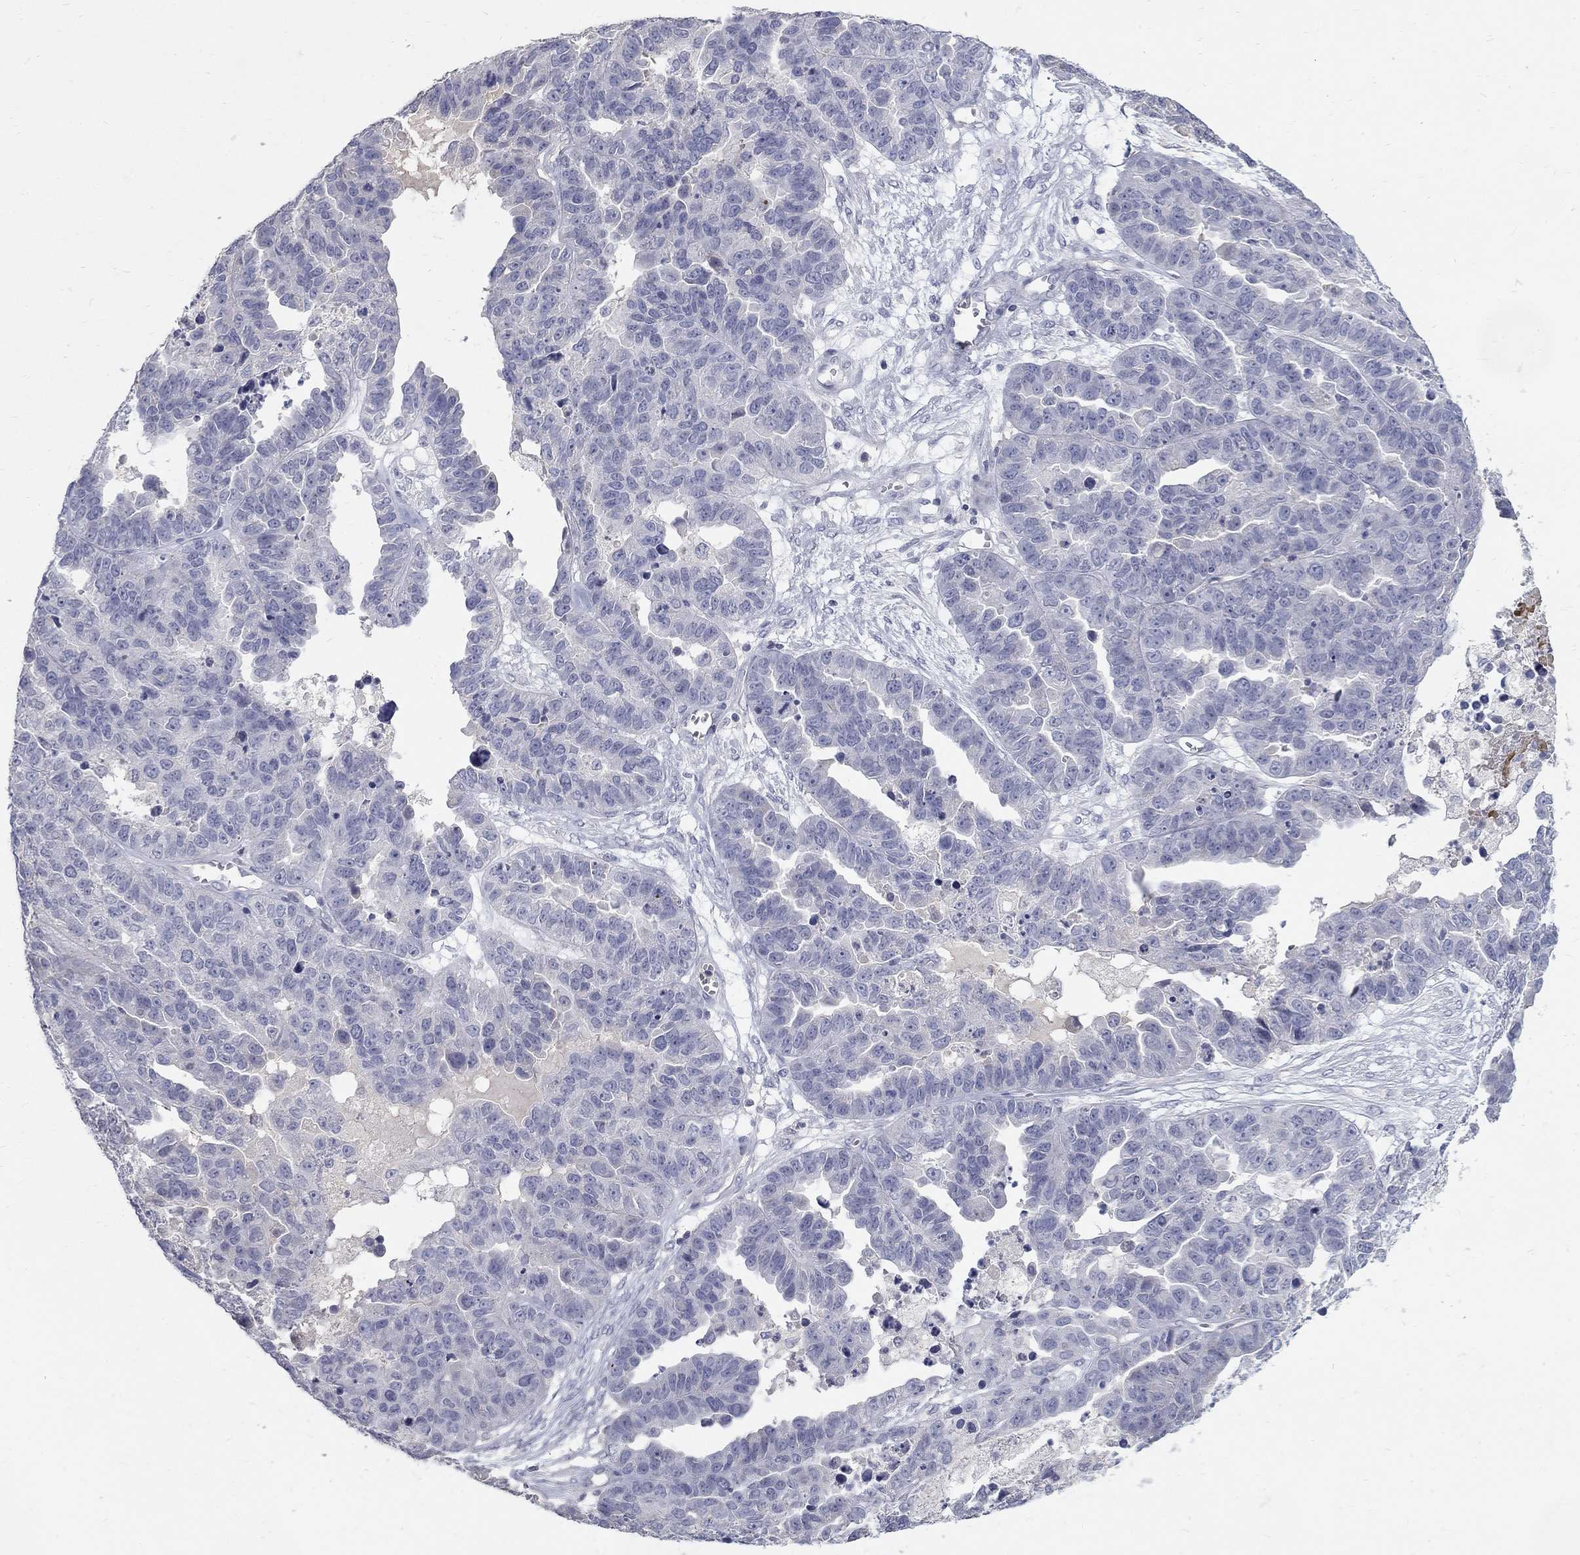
{"staining": {"intensity": "negative", "quantity": "none", "location": "none"}, "tissue": "ovarian cancer", "cell_type": "Tumor cells", "image_type": "cancer", "snomed": [{"axis": "morphology", "description": "Cystadenocarcinoma, serous, NOS"}, {"axis": "topography", "description": "Ovary"}], "caption": "A histopathology image of human ovarian cancer is negative for staining in tumor cells.", "gene": "PTH1R", "patient": {"sex": "female", "age": 87}}